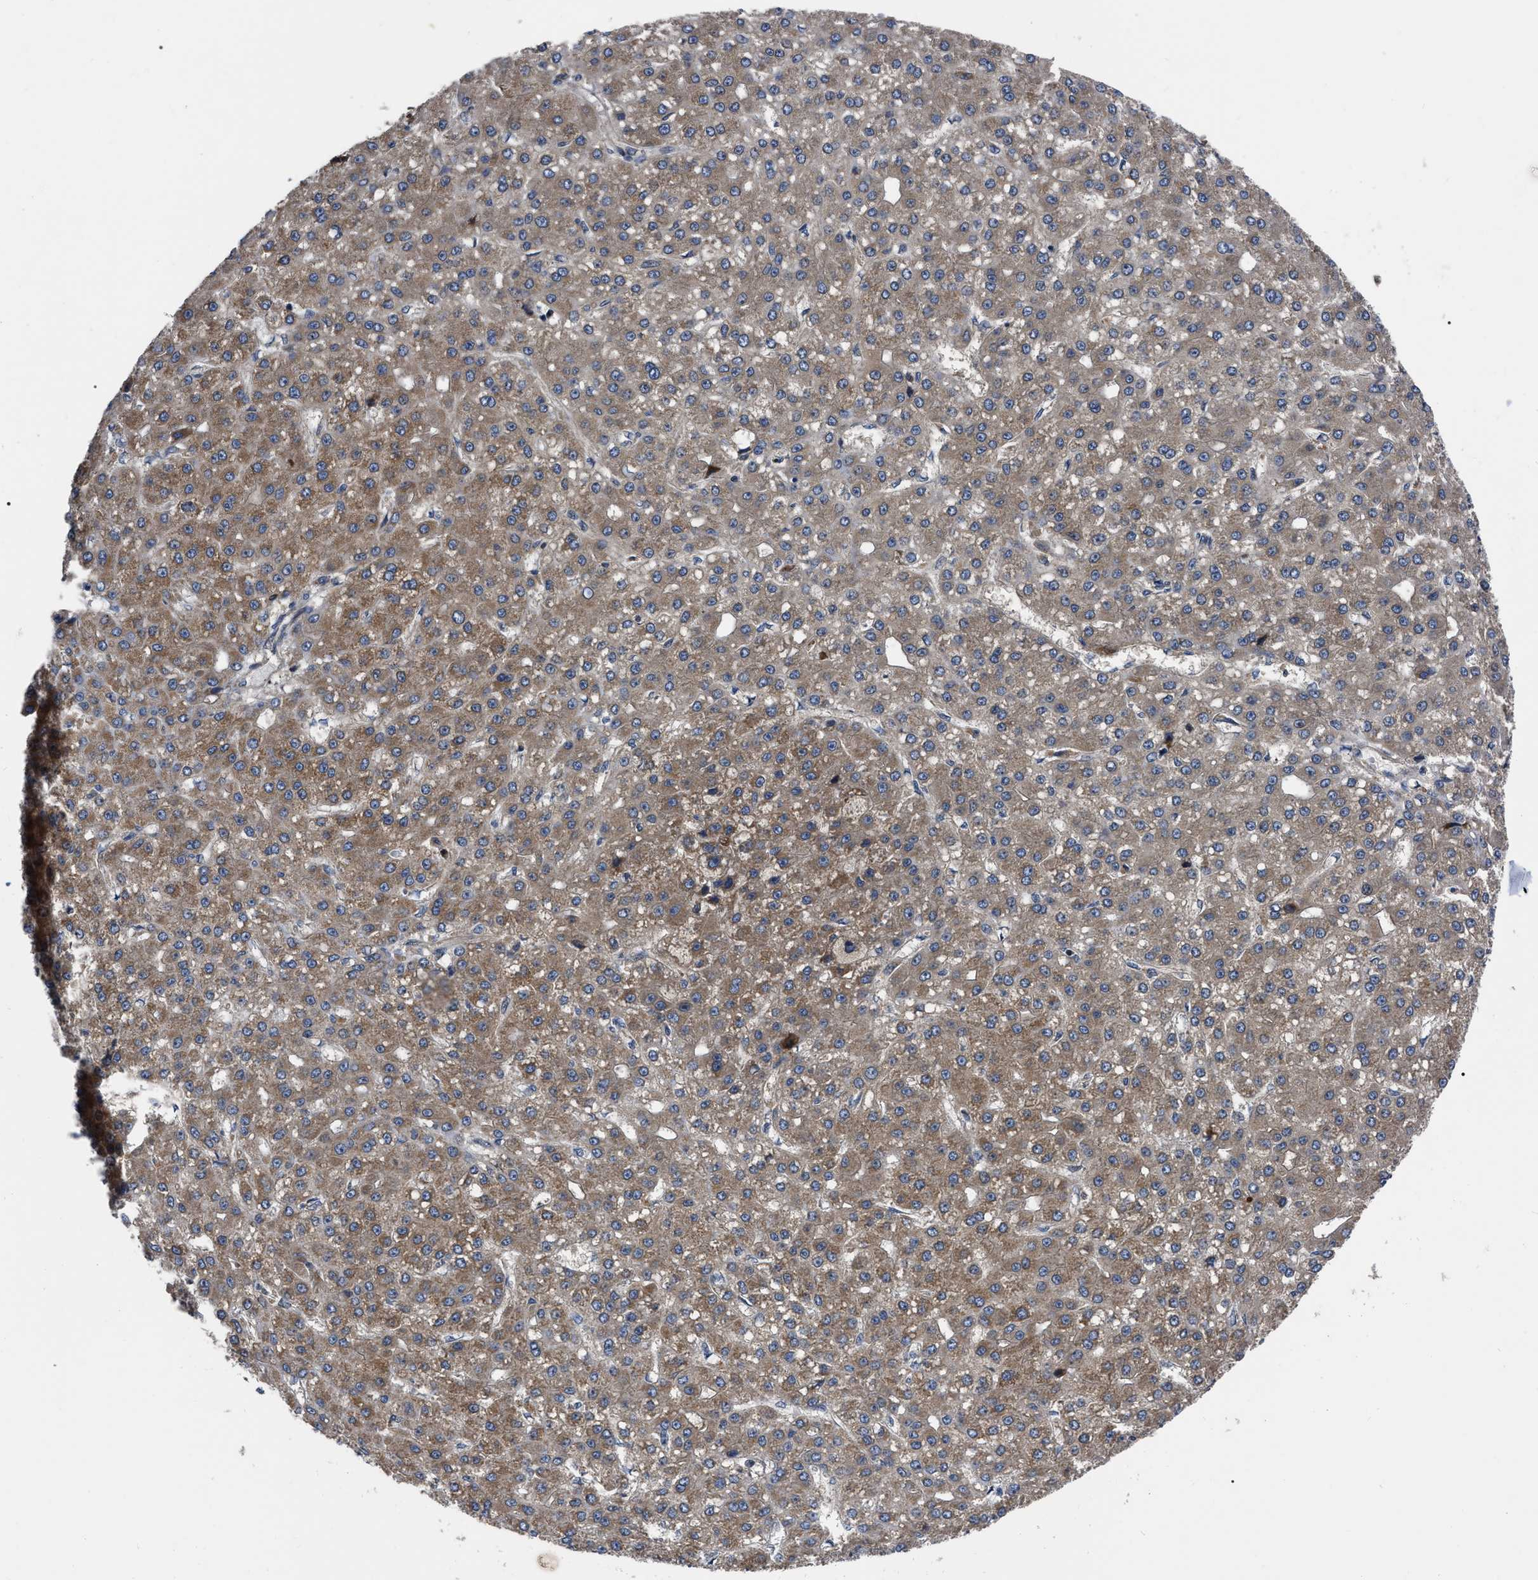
{"staining": {"intensity": "moderate", "quantity": ">75%", "location": "cytoplasmic/membranous"}, "tissue": "liver cancer", "cell_type": "Tumor cells", "image_type": "cancer", "snomed": [{"axis": "morphology", "description": "Carcinoma, Hepatocellular, NOS"}, {"axis": "topography", "description": "Liver"}], "caption": "The histopathology image exhibits staining of hepatocellular carcinoma (liver), revealing moderate cytoplasmic/membranous protein expression (brown color) within tumor cells.", "gene": "PPWD1", "patient": {"sex": "male", "age": 67}}